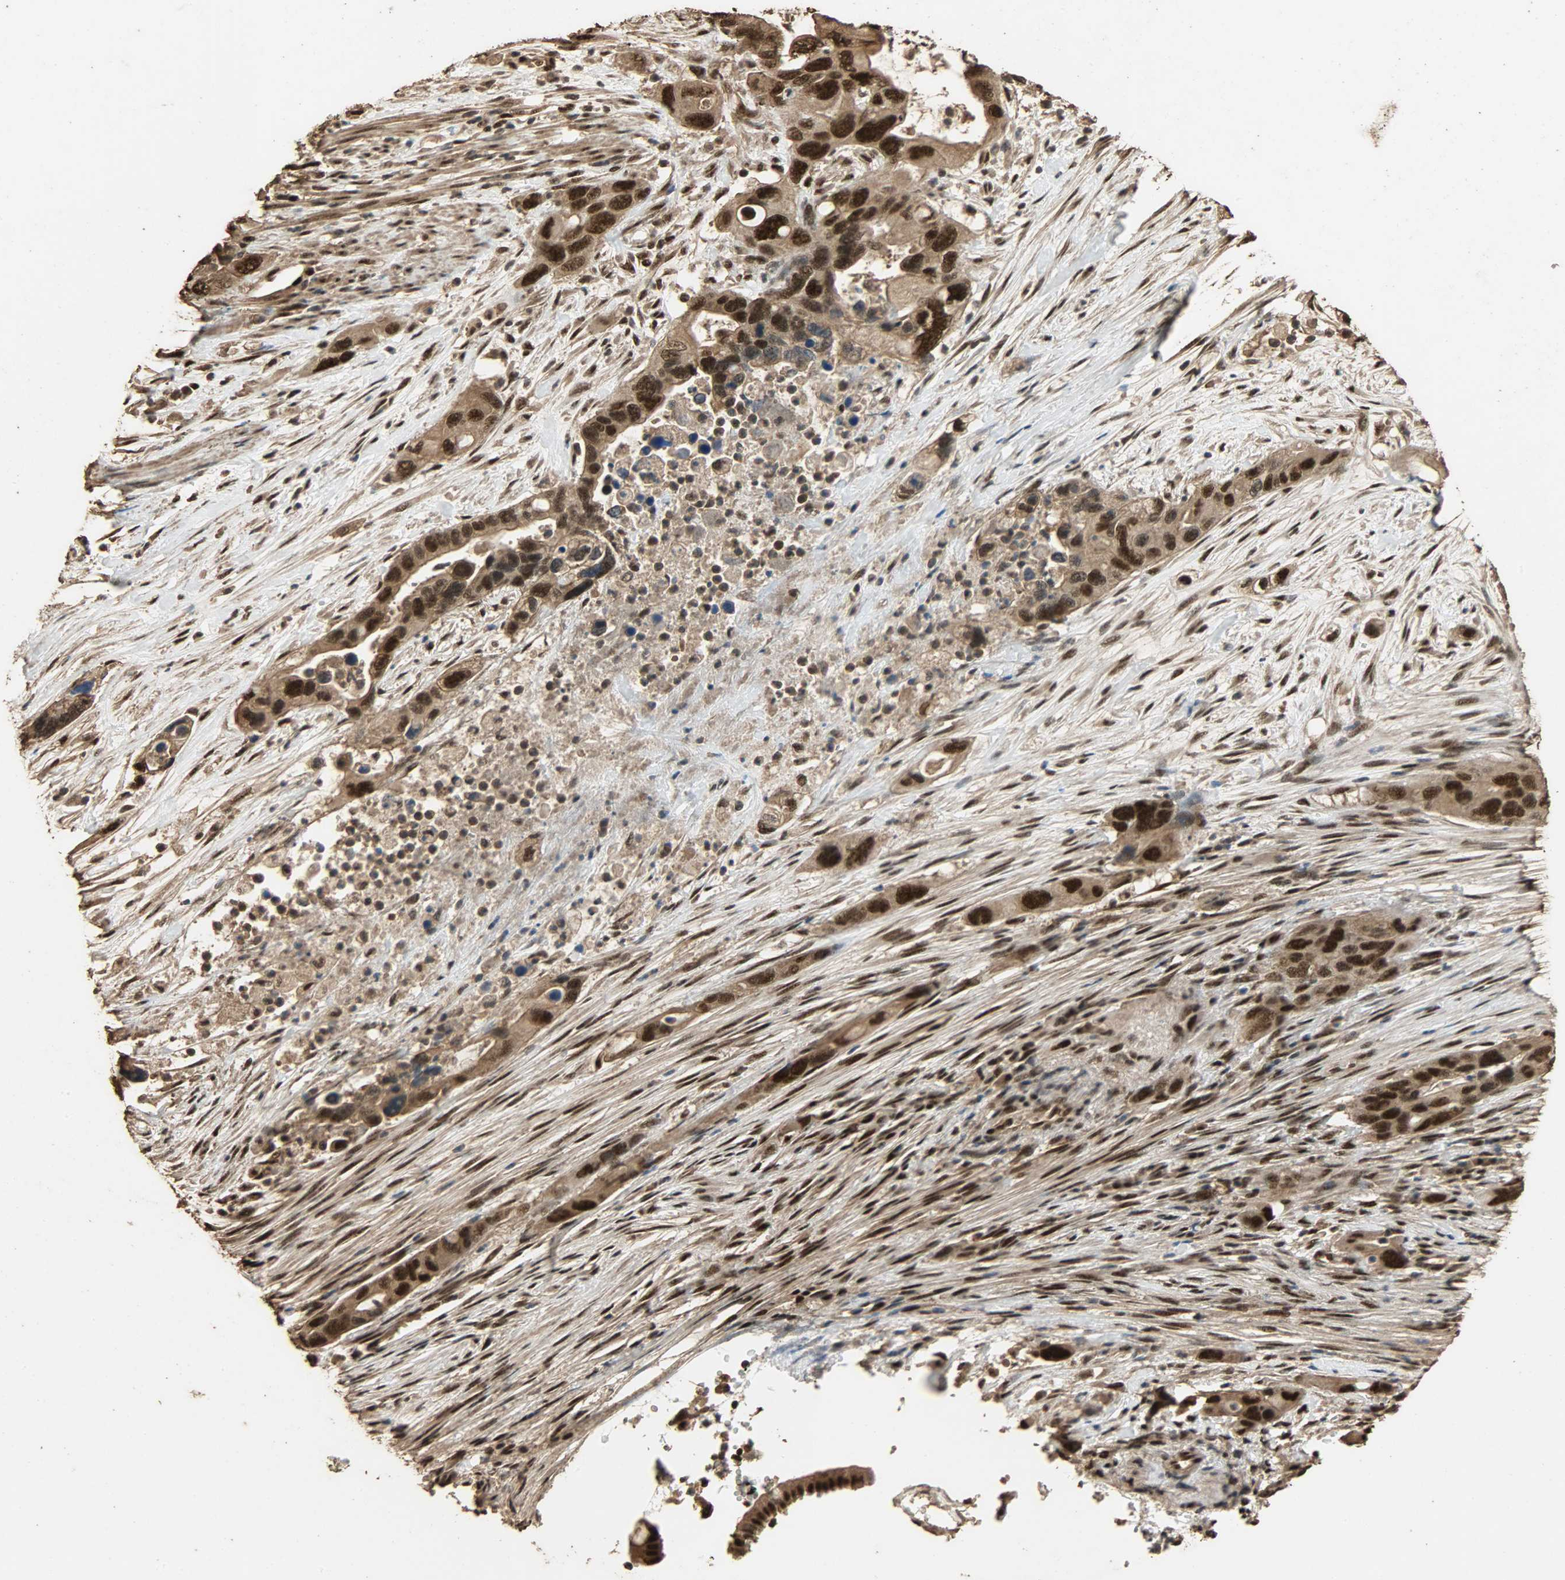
{"staining": {"intensity": "strong", "quantity": ">75%", "location": "cytoplasmic/membranous,nuclear"}, "tissue": "pancreatic cancer", "cell_type": "Tumor cells", "image_type": "cancer", "snomed": [{"axis": "morphology", "description": "Adenocarcinoma, NOS"}, {"axis": "topography", "description": "Pancreas"}], "caption": "Tumor cells show high levels of strong cytoplasmic/membranous and nuclear staining in approximately >75% of cells in pancreatic cancer (adenocarcinoma). (Stains: DAB in brown, nuclei in blue, Microscopy: brightfield microscopy at high magnification).", "gene": "CCNT2", "patient": {"sex": "female", "age": 71}}